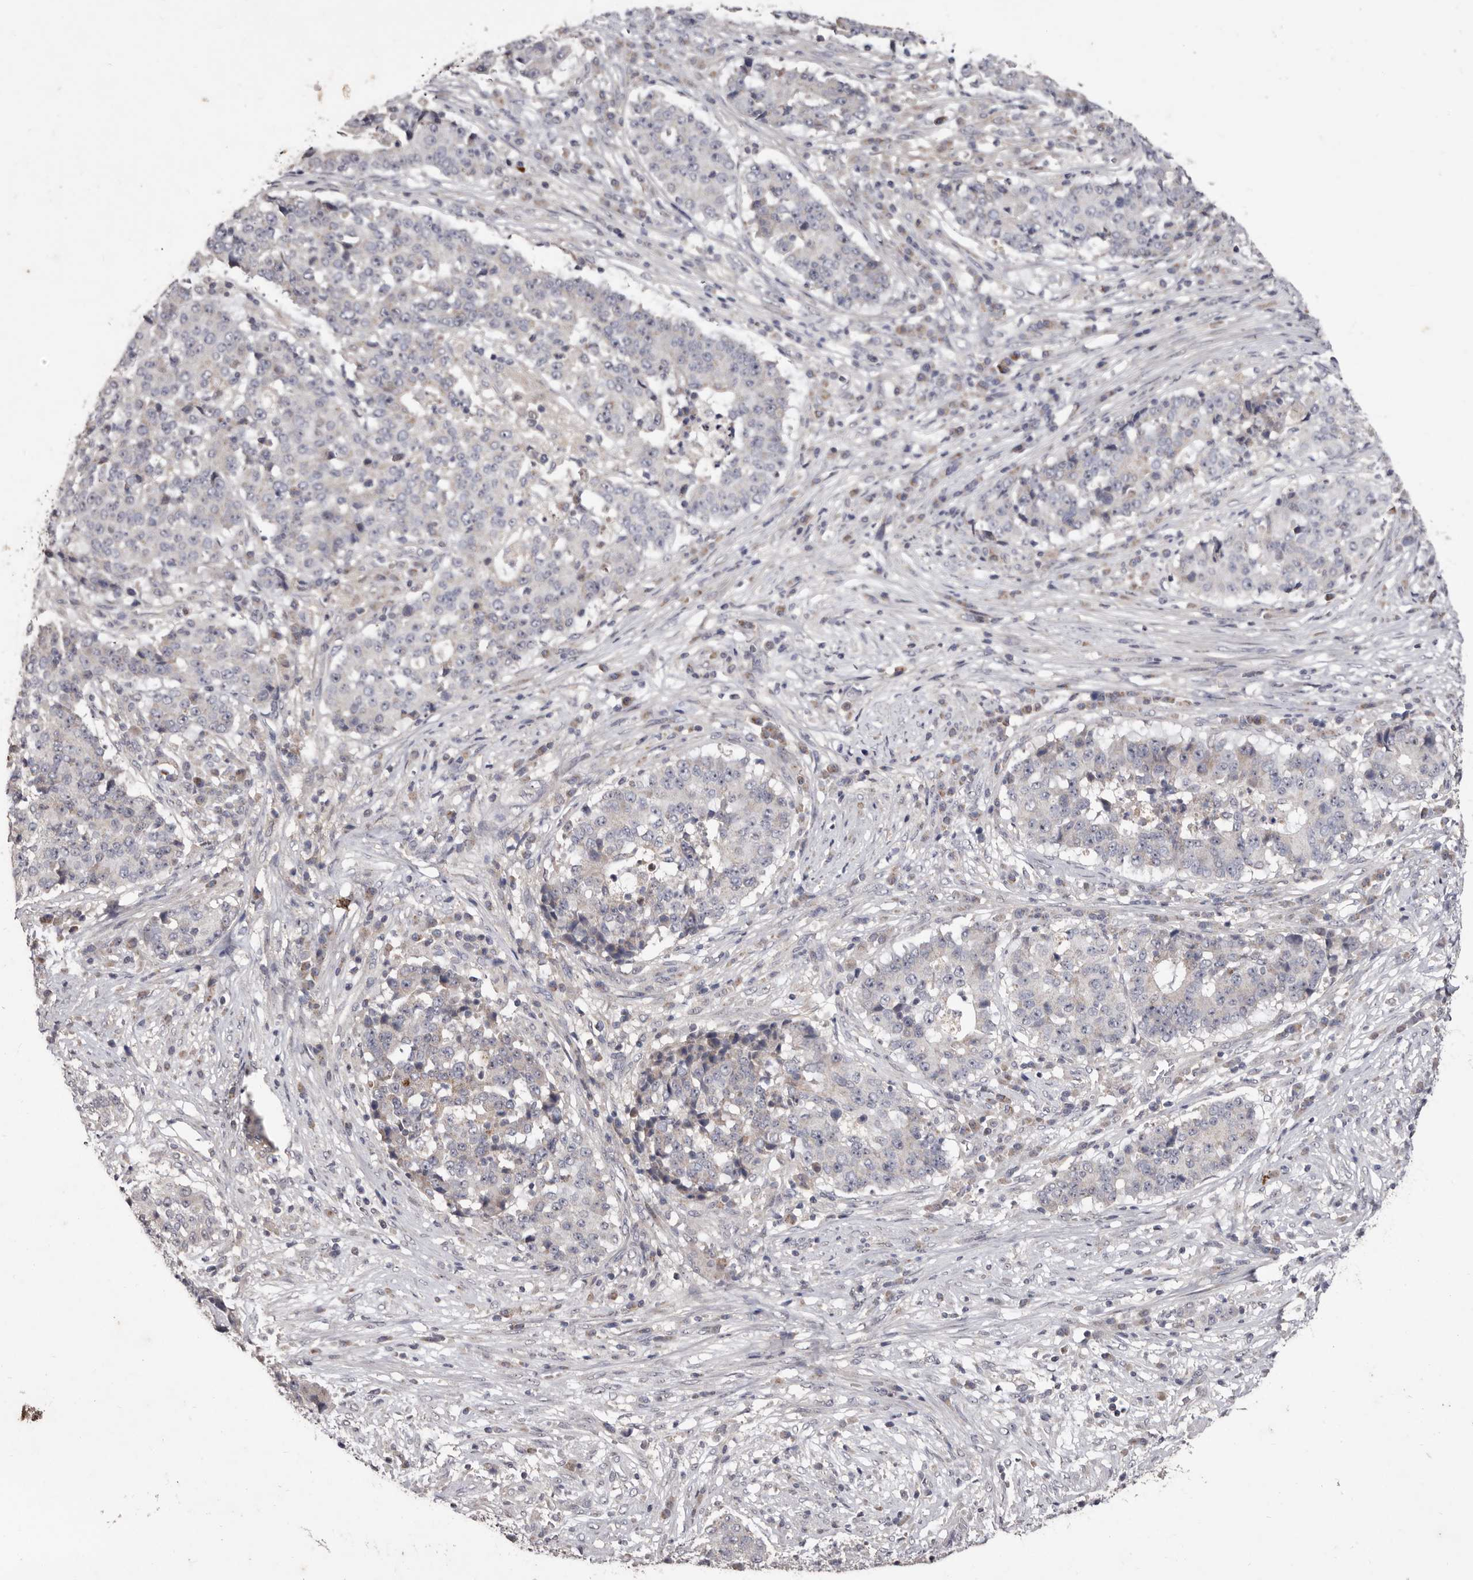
{"staining": {"intensity": "negative", "quantity": "none", "location": "none"}, "tissue": "stomach cancer", "cell_type": "Tumor cells", "image_type": "cancer", "snomed": [{"axis": "morphology", "description": "Adenocarcinoma, NOS"}, {"axis": "topography", "description": "Stomach"}], "caption": "IHC of human stomach cancer (adenocarcinoma) displays no positivity in tumor cells.", "gene": "FLAD1", "patient": {"sex": "male", "age": 59}}